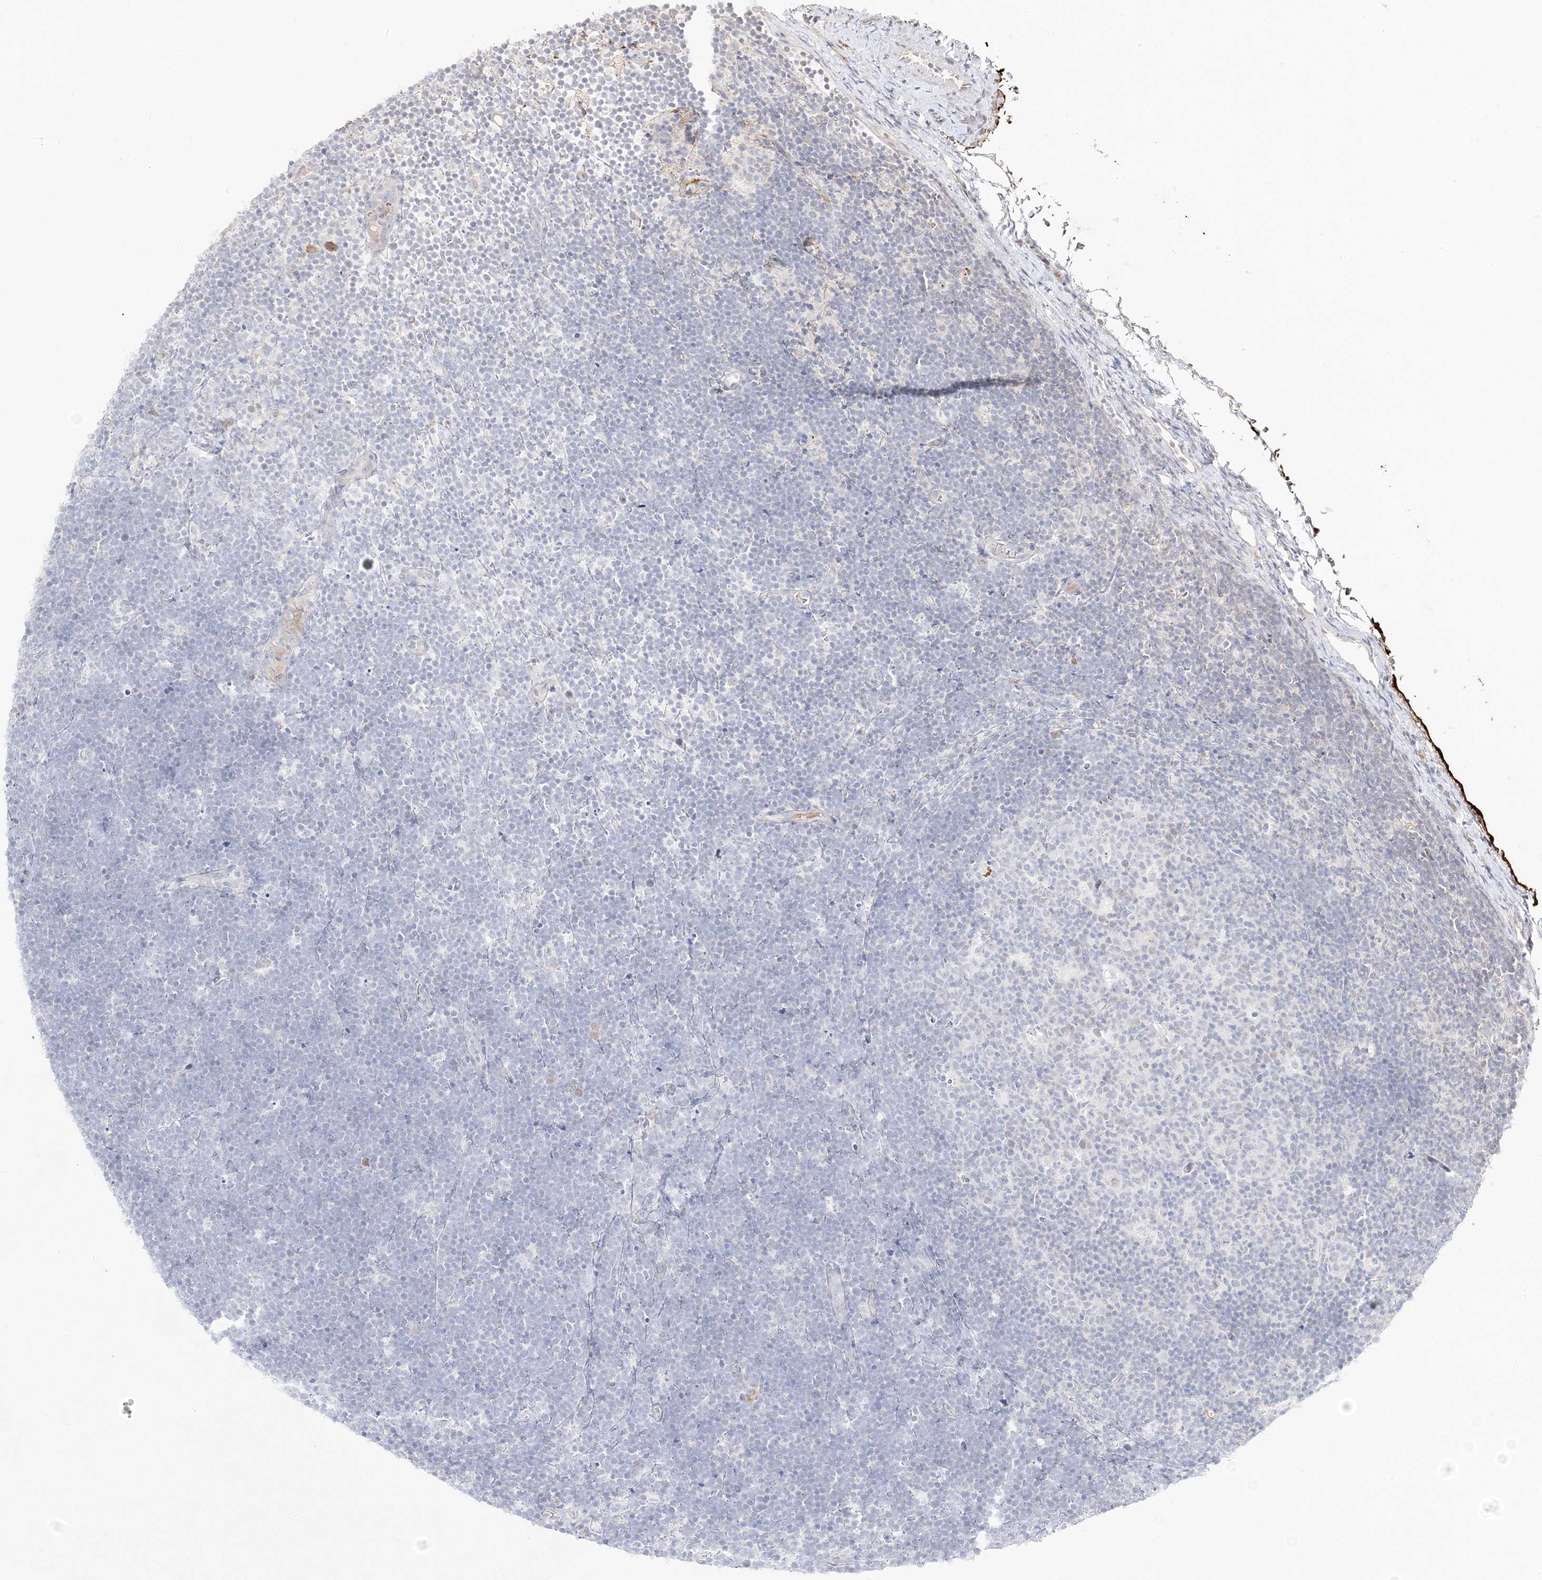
{"staining": {"intensity": "negative", "quantity": "none", "location": "none"}, "tissue": "lymphoma", "cell_type": "Tumor cells", "image_type": "cancer", "snomed": [{"axis": "morphology", "description": "Malignant lymphoma, non-Hodgkin's type, High grade"}, {"axis": "topography", "description": "Lymph node"}], "caption": "This image is of high-grade malignant lymphoma, non-Hodgkin's type stained with IHC to label a protein in brown with the nuclei are counter-stained blue. There is no staining in tumor cells. (Brightfield microscopy of DAB immunohistochemistry (IHC) at high magnification).", "gene": "TRANK1", "patient": {"sex": "male", "age": 13}}